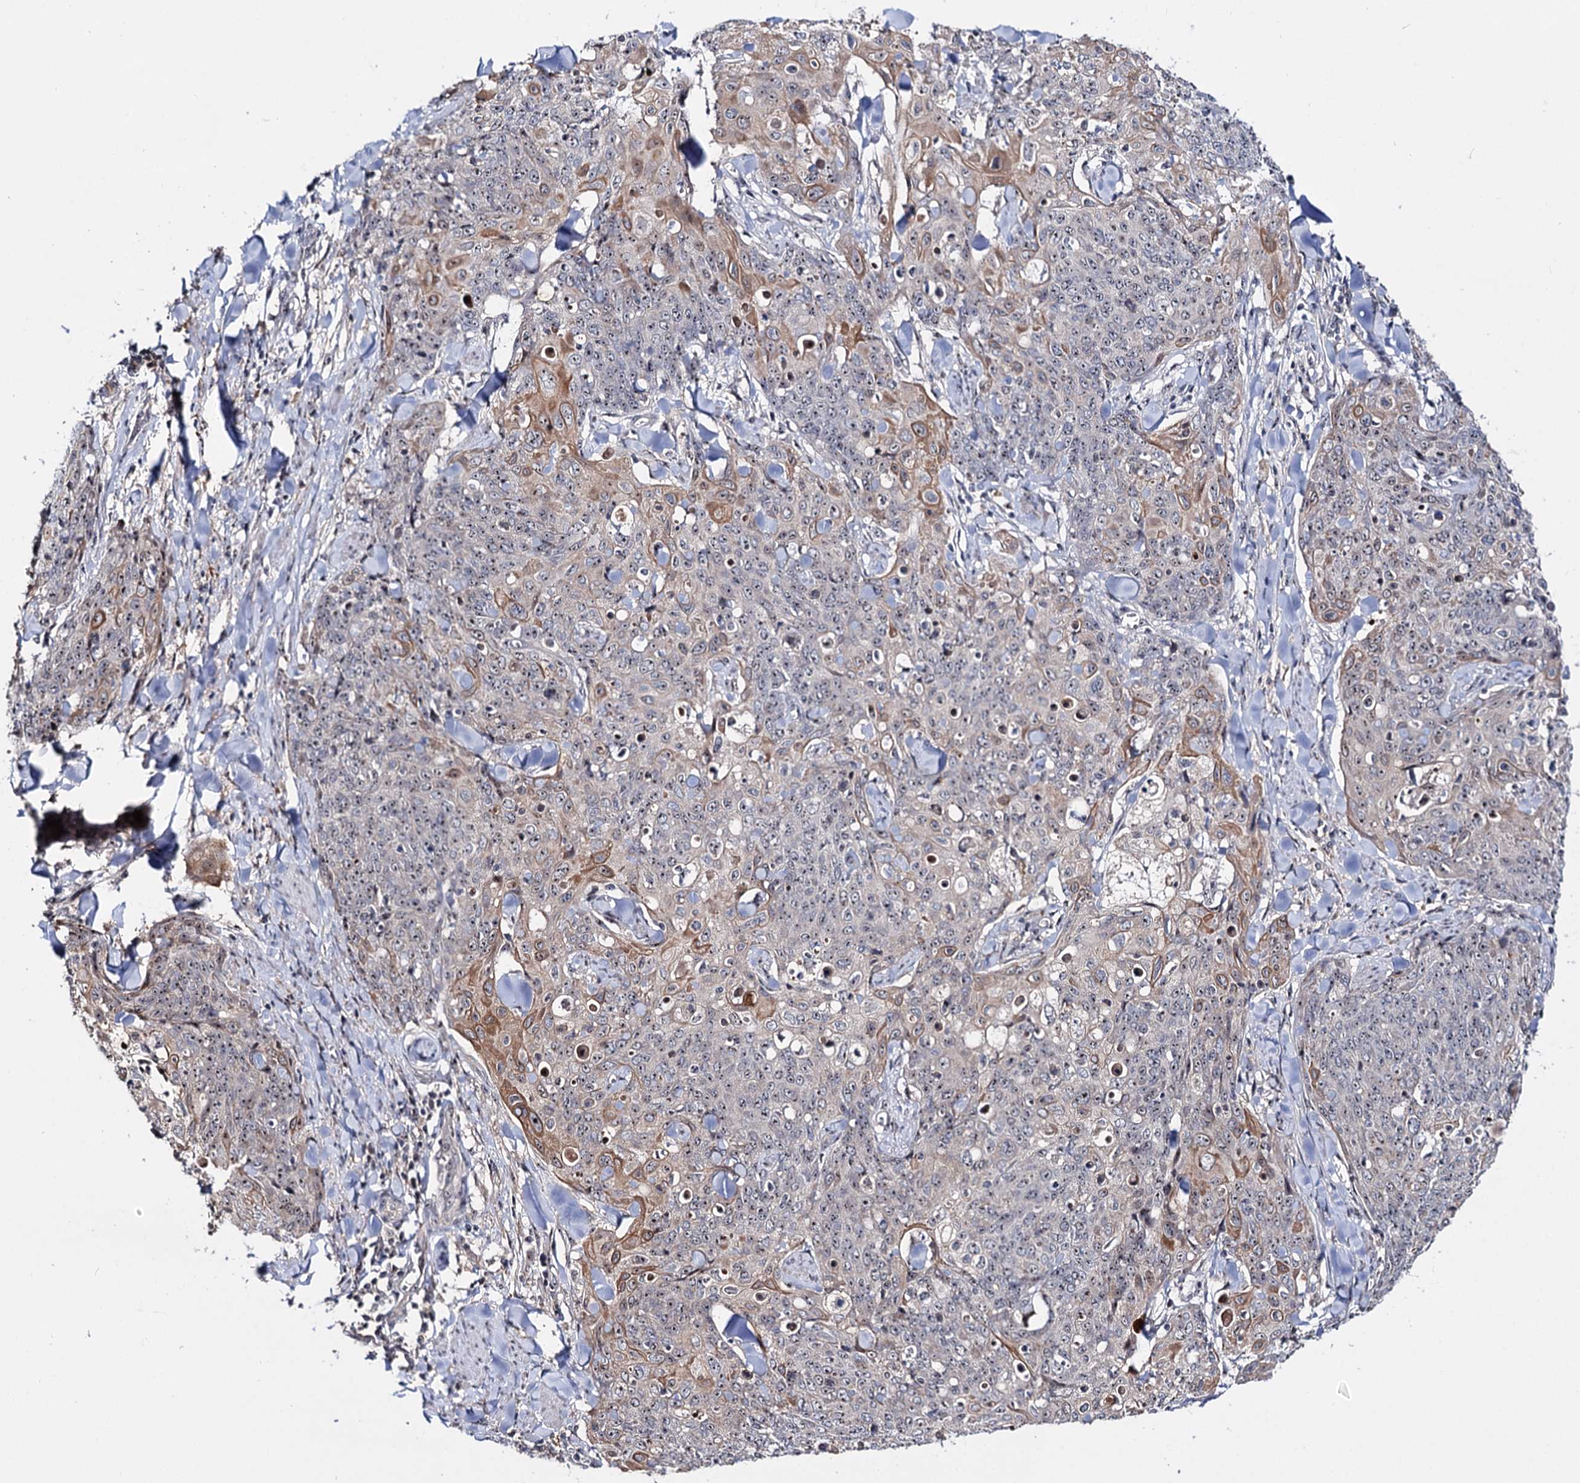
{"staining": {"intensity": "weak", "quantity": "25%-75%", "location": "cytoplasmic/membranous,nuclear"}, "tissue": "skin cancer", "cell_type": "Tumor cells", "image_type": "cancer", "snomed": [{"axis": "morphology", "description": "Squamous cell carcinoma, NOS"}, {"axis": "topography", "description": "Skin"}, {"axis": "topography", "description": "Vulva"}], "caption": "This micrograph shows skin squamous cell carcinoma stained with immunohistochemistry to label a protein in brown. The cytoplasmic/membranous and nuclear of tumor cells show weak positivity for the protein. Nuclei are counter-stained blue.", "gene": "SUPT20H", "patient": {"sex": "female", "age": 85}}